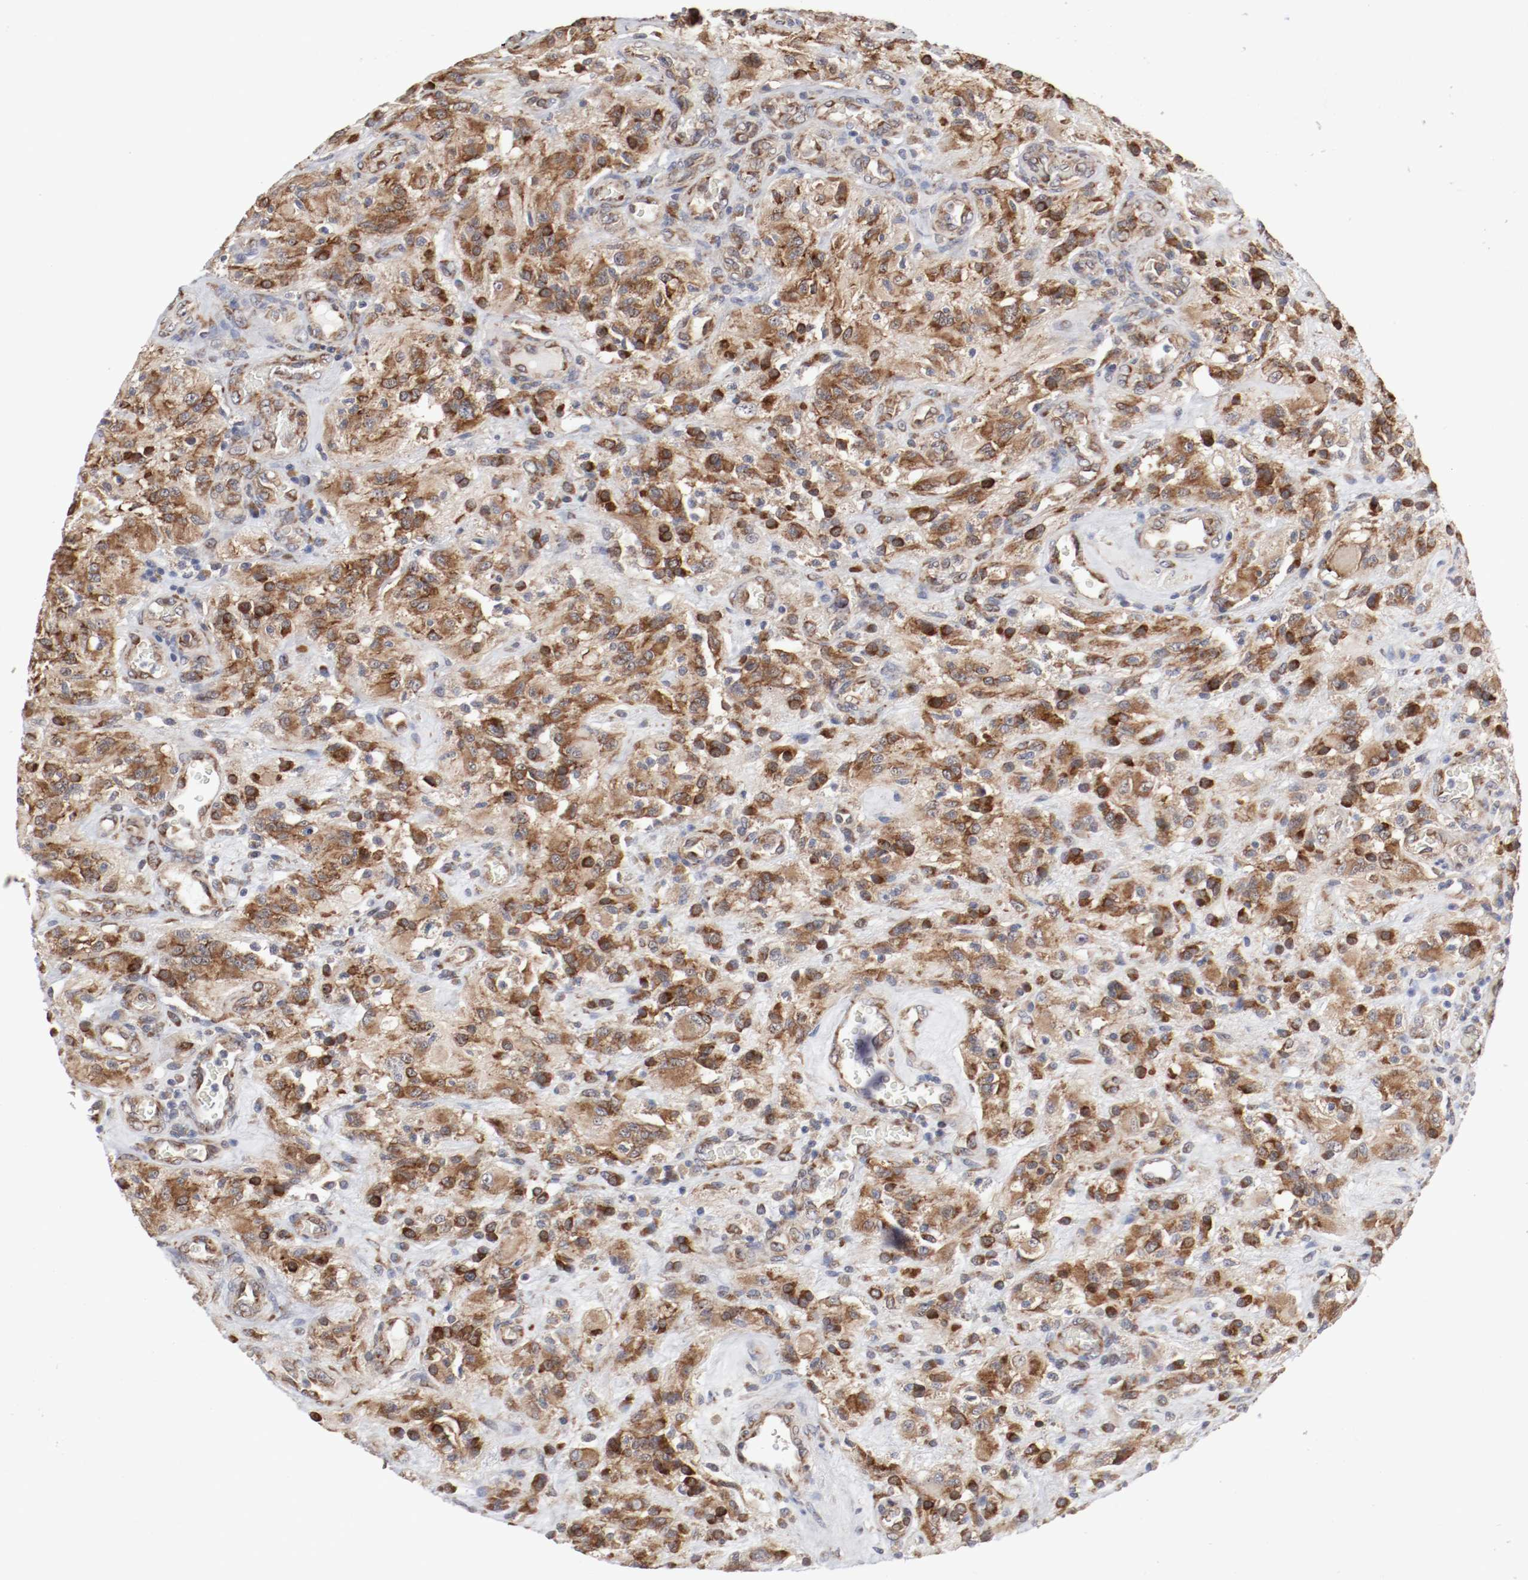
{"staining": {"intensity": "moderate", "quantity": ">75%", "location": "cytoplasmic/membranous"}, "tissue": "glioma", "cell_type": "Tumor cells", "image_type": "cancer", "snomed": [{"axis": "morphology", "description": "Normal tissue, NOS"}, {"axis": "morphology", "description": "Glioma, malignant, High grade"}, {"axis": "topography", "description": "Cerebral cortex"}], "caption": "Immunohistochemistry (IHC) of high-grade glioma (malignant) shows medium levels of moderate cytoplasmic/membranous positivity in approximately >75% of tumor cells.", "gene": "FKBP3", "patient": {"sex": "male", "age": 56}}